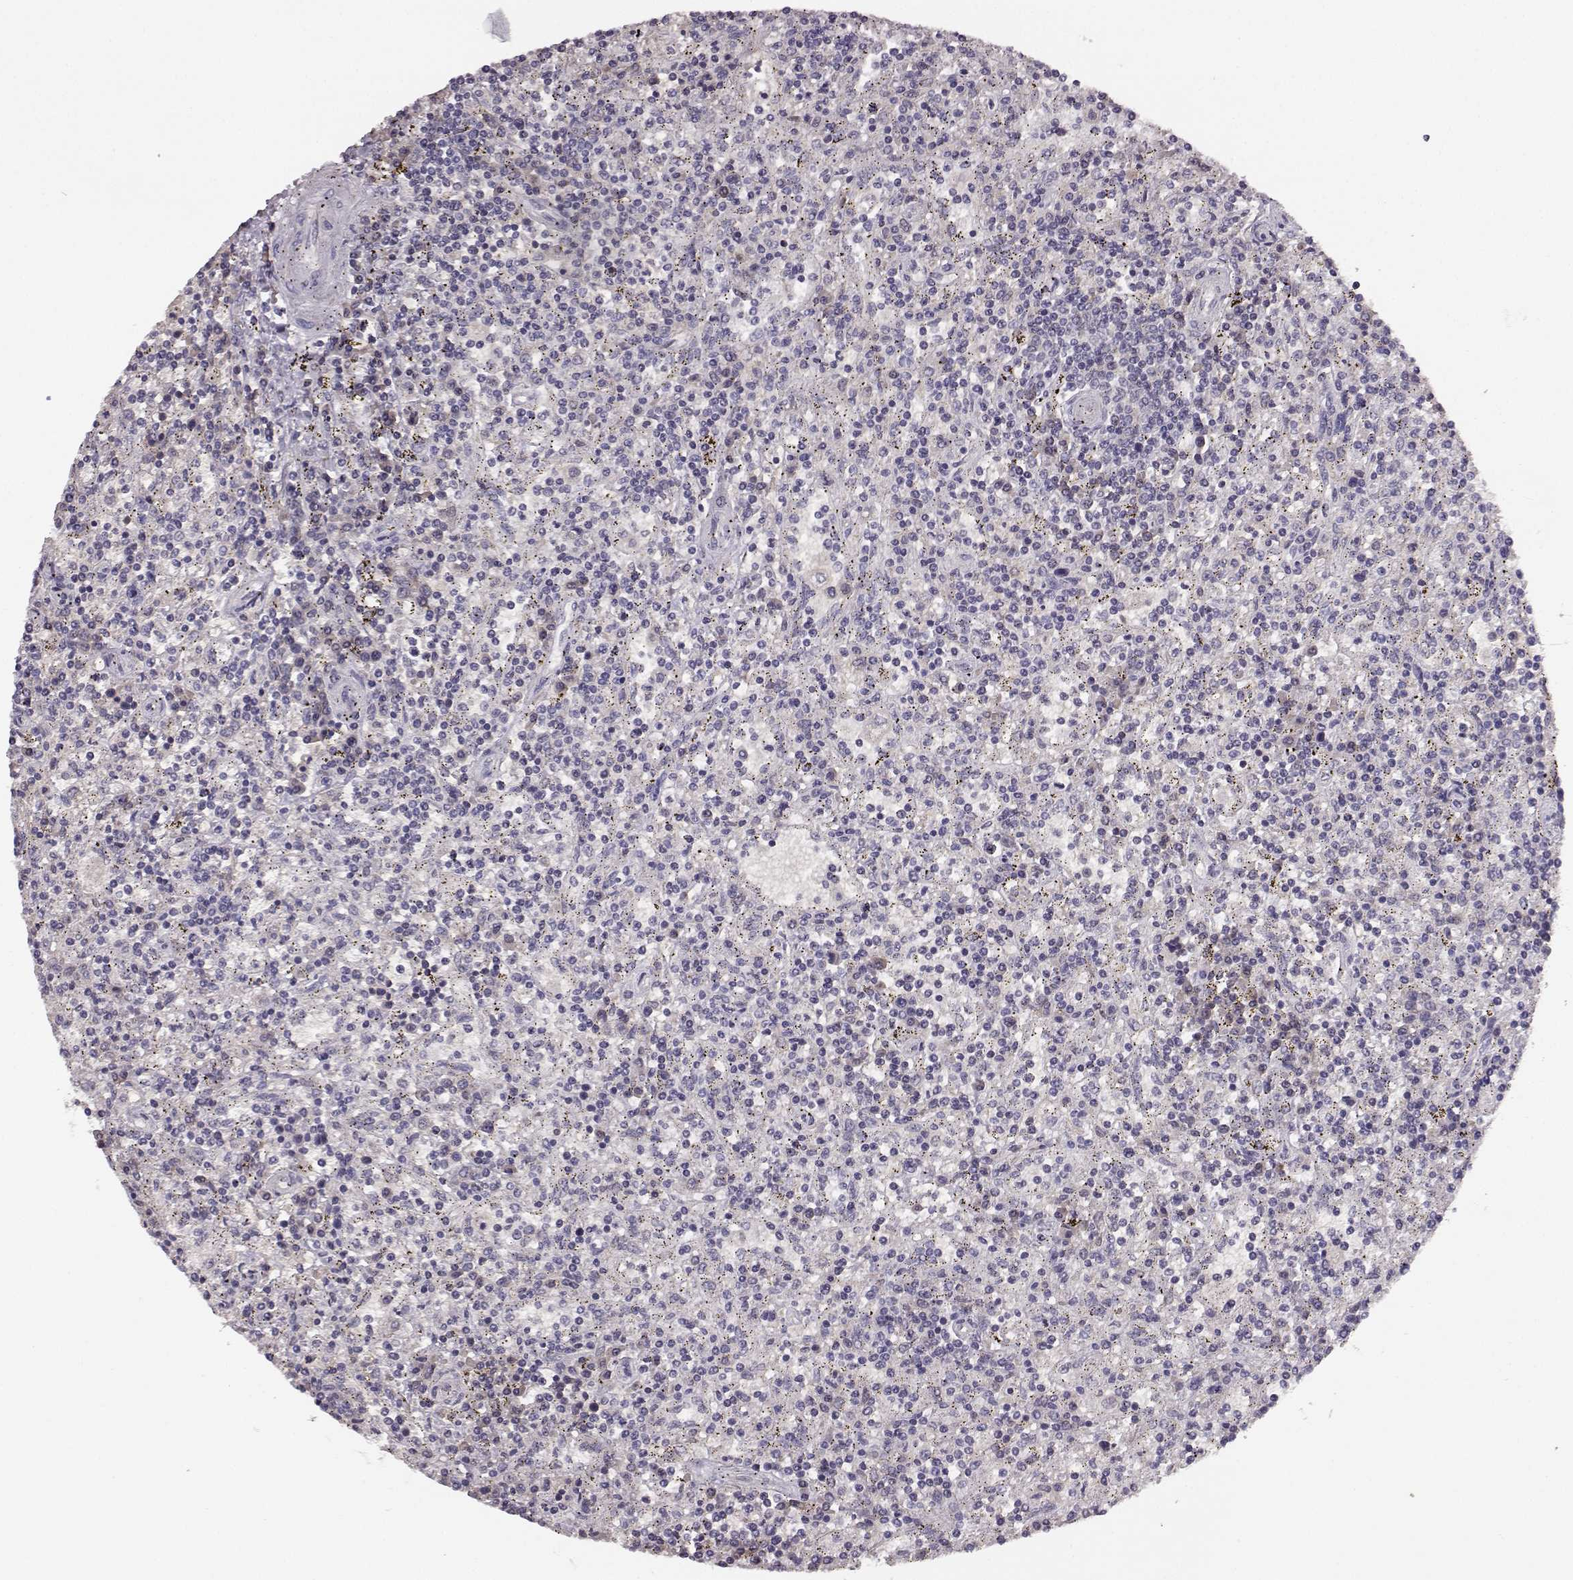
{"staining": {"intensity": "negative", "quantity": "none", "location": "none"}, "tissue": "lymphoma", "cell_type": "Tumor cells", "image_type": "cancer", "snomed": [{"axis": "morphology", "description": "Malignant lymphoma, non-Hodgkin's type, Low grade"}, {"axis": "topography", "description": "Spleen"}], "caption": "Tumor cells show no significant protein expression in lymphoma.", "gene": "BFSP2", "patient": {"sex": "male", "age": 62}}